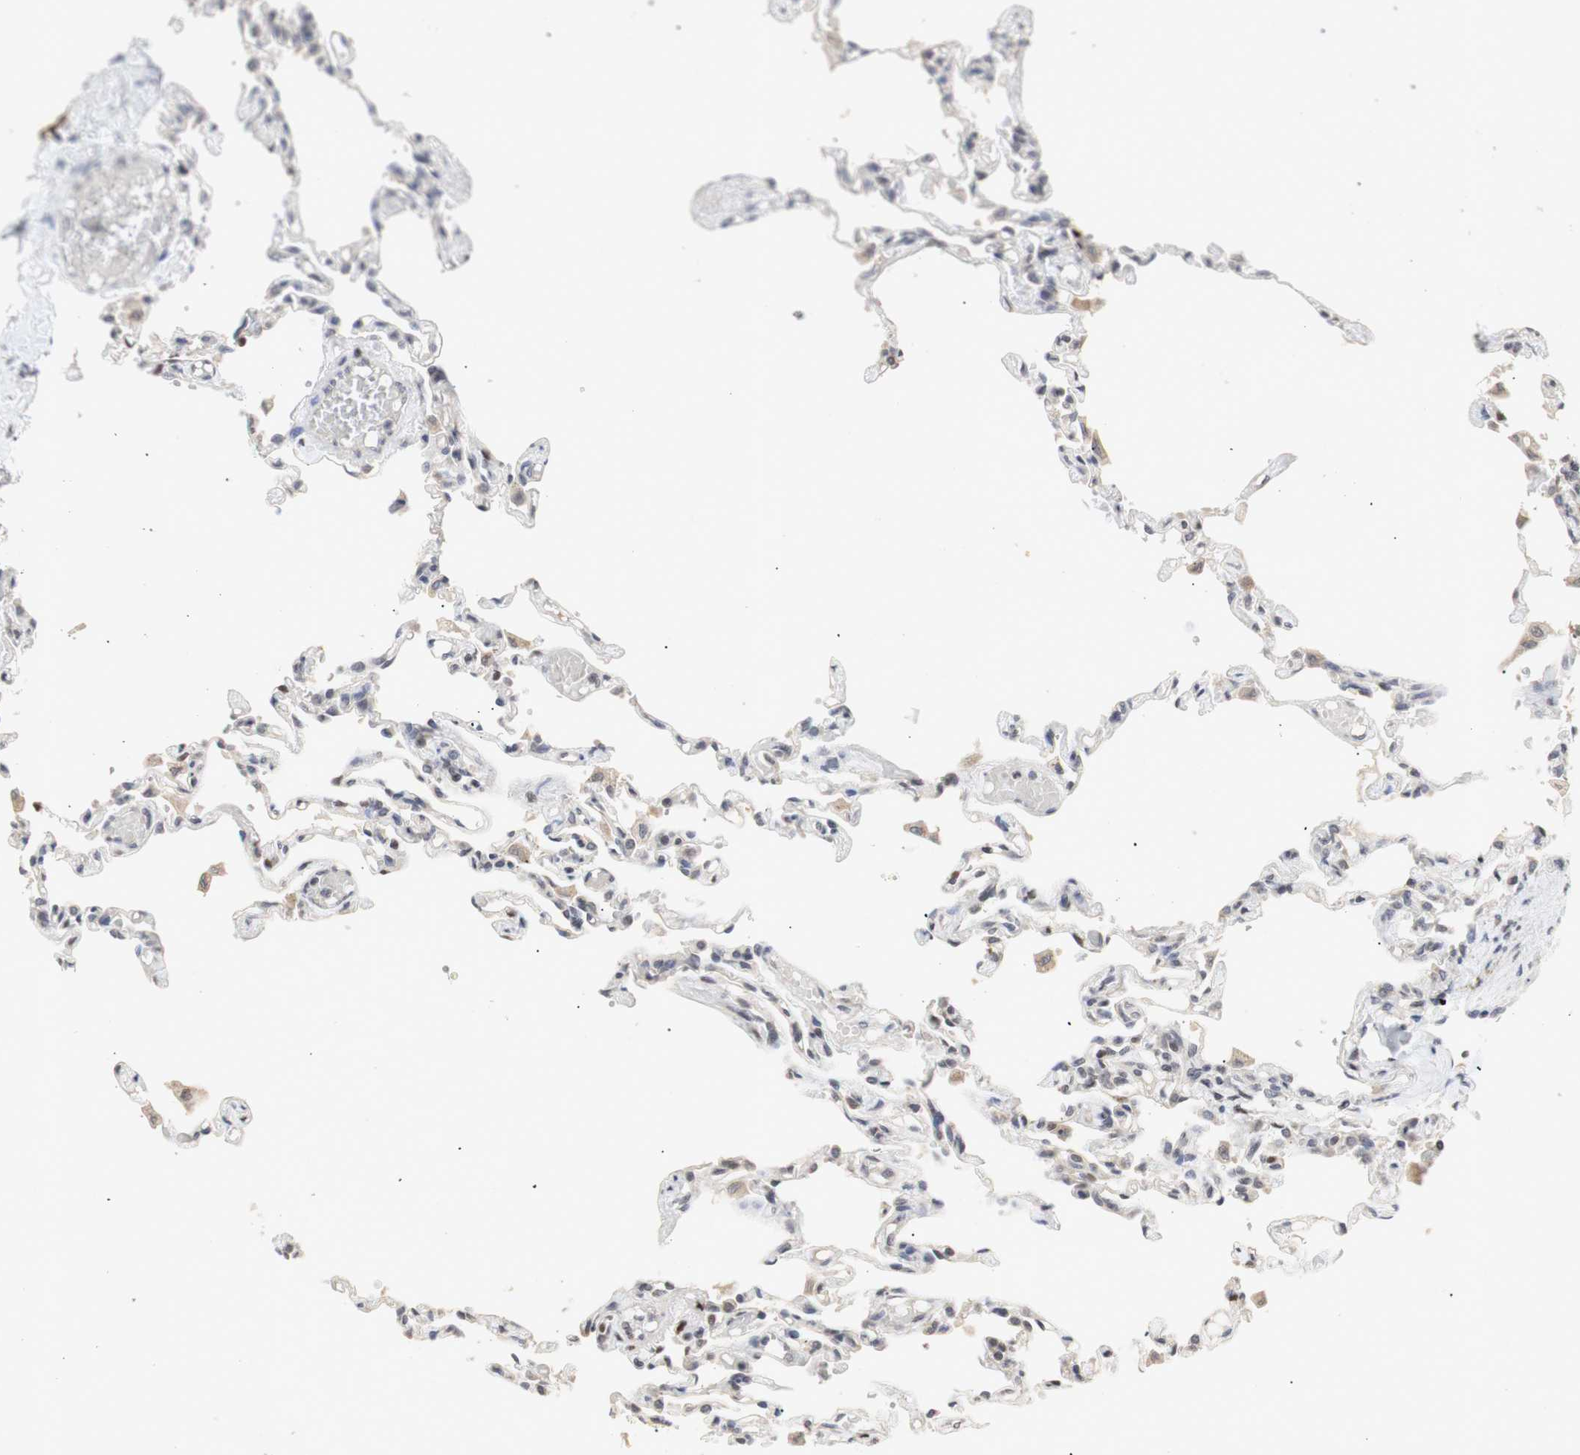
{"staining": {"intensity": "negative", "quantity": "none", "location": "none"}, "tissue": "lung", "cell_type": "Alveolar cells", "image_type": "normal", "snomed": [{"axis": "morphology", "description": "Normal tissue, NOS"}, {"axis": "topography", "description": "Lung"}], "caption": "This micrograph is of unremarkable lung stained with IHC to label a protein in brown with the nuclei are counter-stained blue. There is no staining in alveolar cells. (IHC, brightfield microscopy, high magnification).", "gene": "FOSB", "patient": {"sex": "male", "age": 21}}